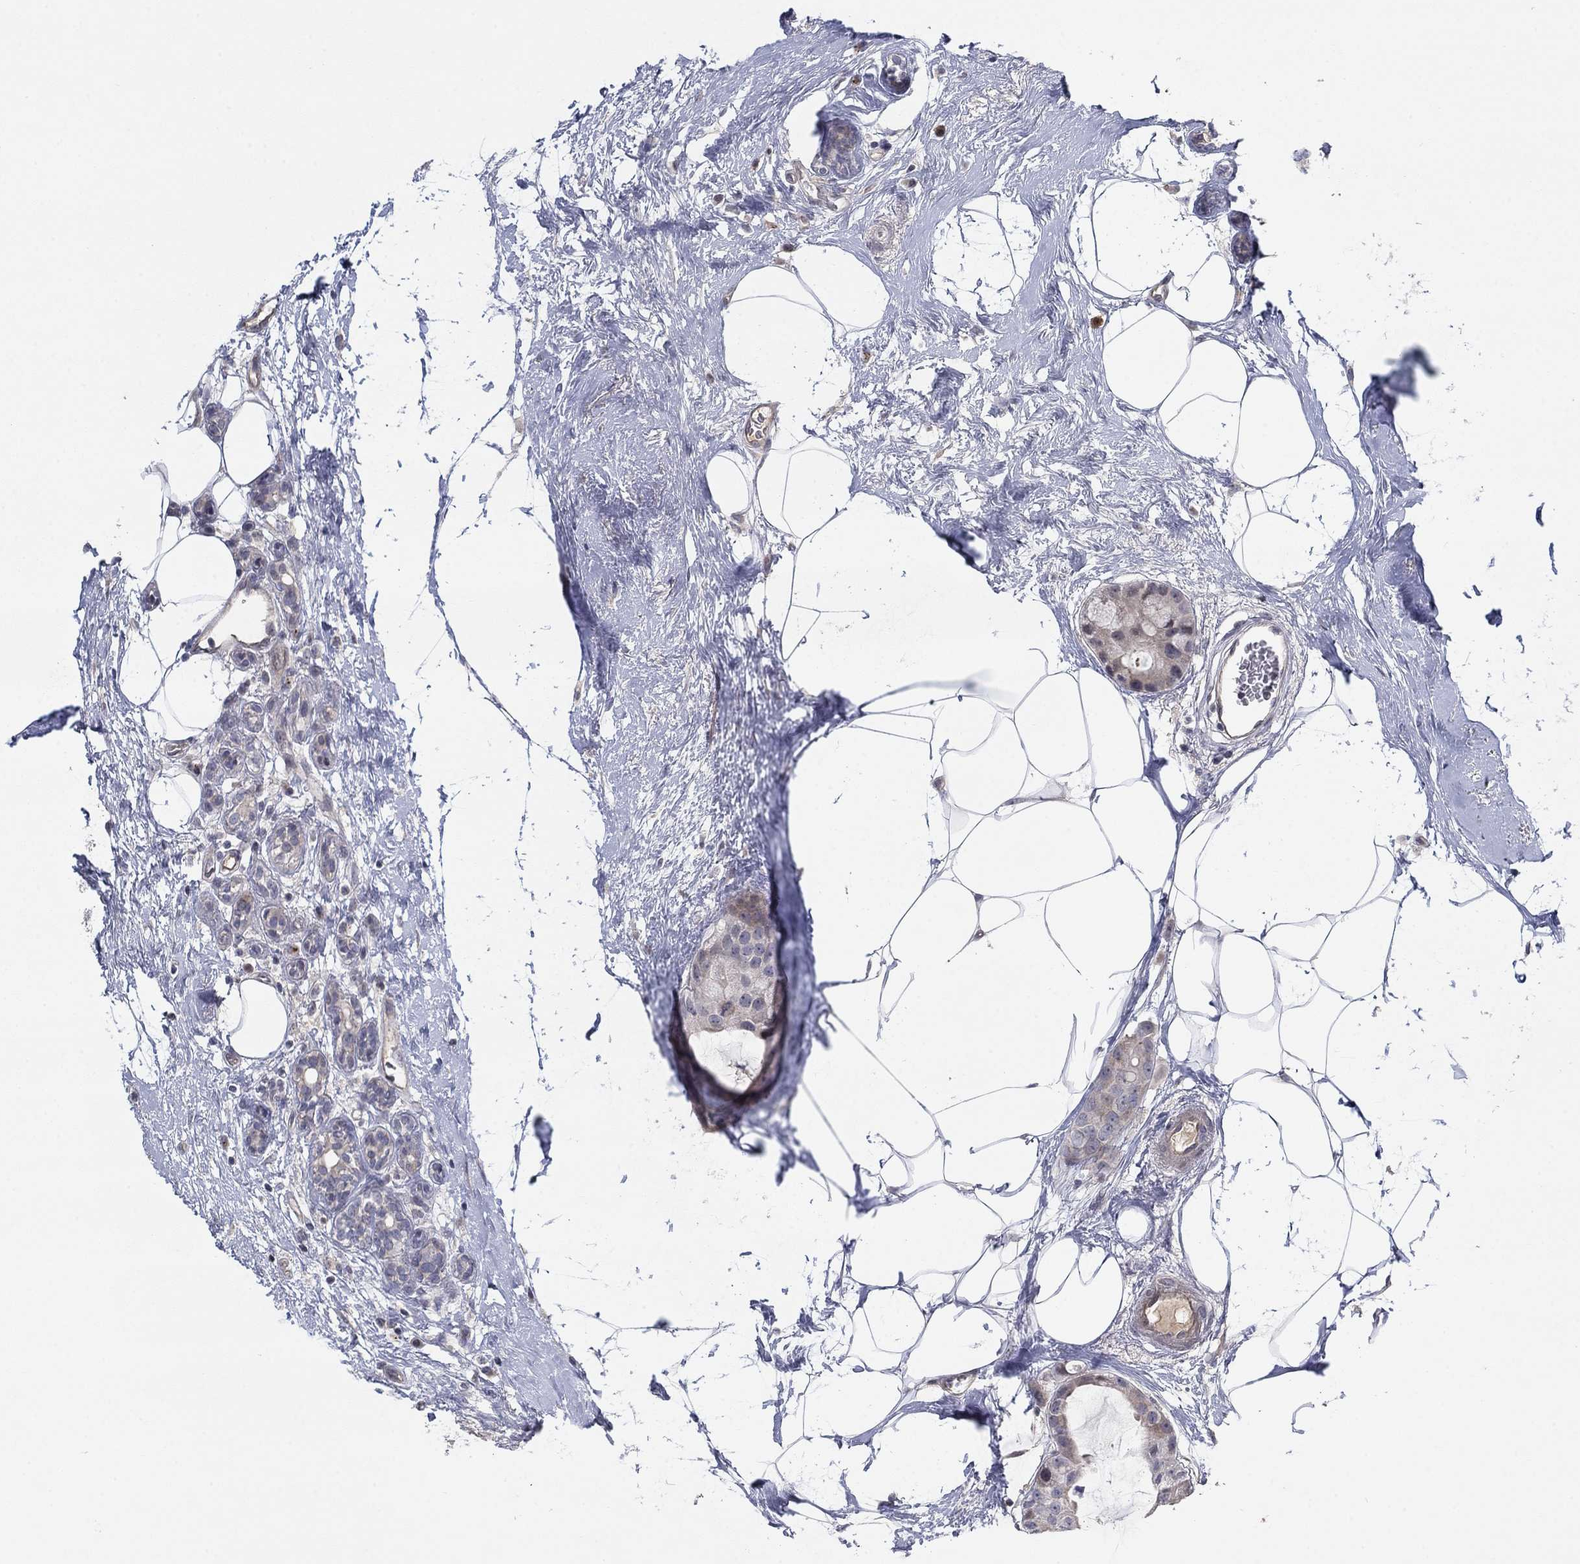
{"staining": {"intensity": "weak", "quantity": "25%-75%", "location": "cytoplasmic/membranous"}, "tissue": "breast cancer", "cell_type": "Tumor cells", "image_type": "cancer", "snomed": [{"axis": "morphology", "description": "Duct carcinoma"}, {"axis": "topography", "description": "Breast"}], "caption": "Approximately 25%-75% of tumor cells in human breast cancer (intraductal carcinoma) reveal weak cytoplasmic/membranous protein expression as visualized by brown immunohistochemical staining.", "gene": "AMN1", "patient": {"sex": "female", "age": 45}}